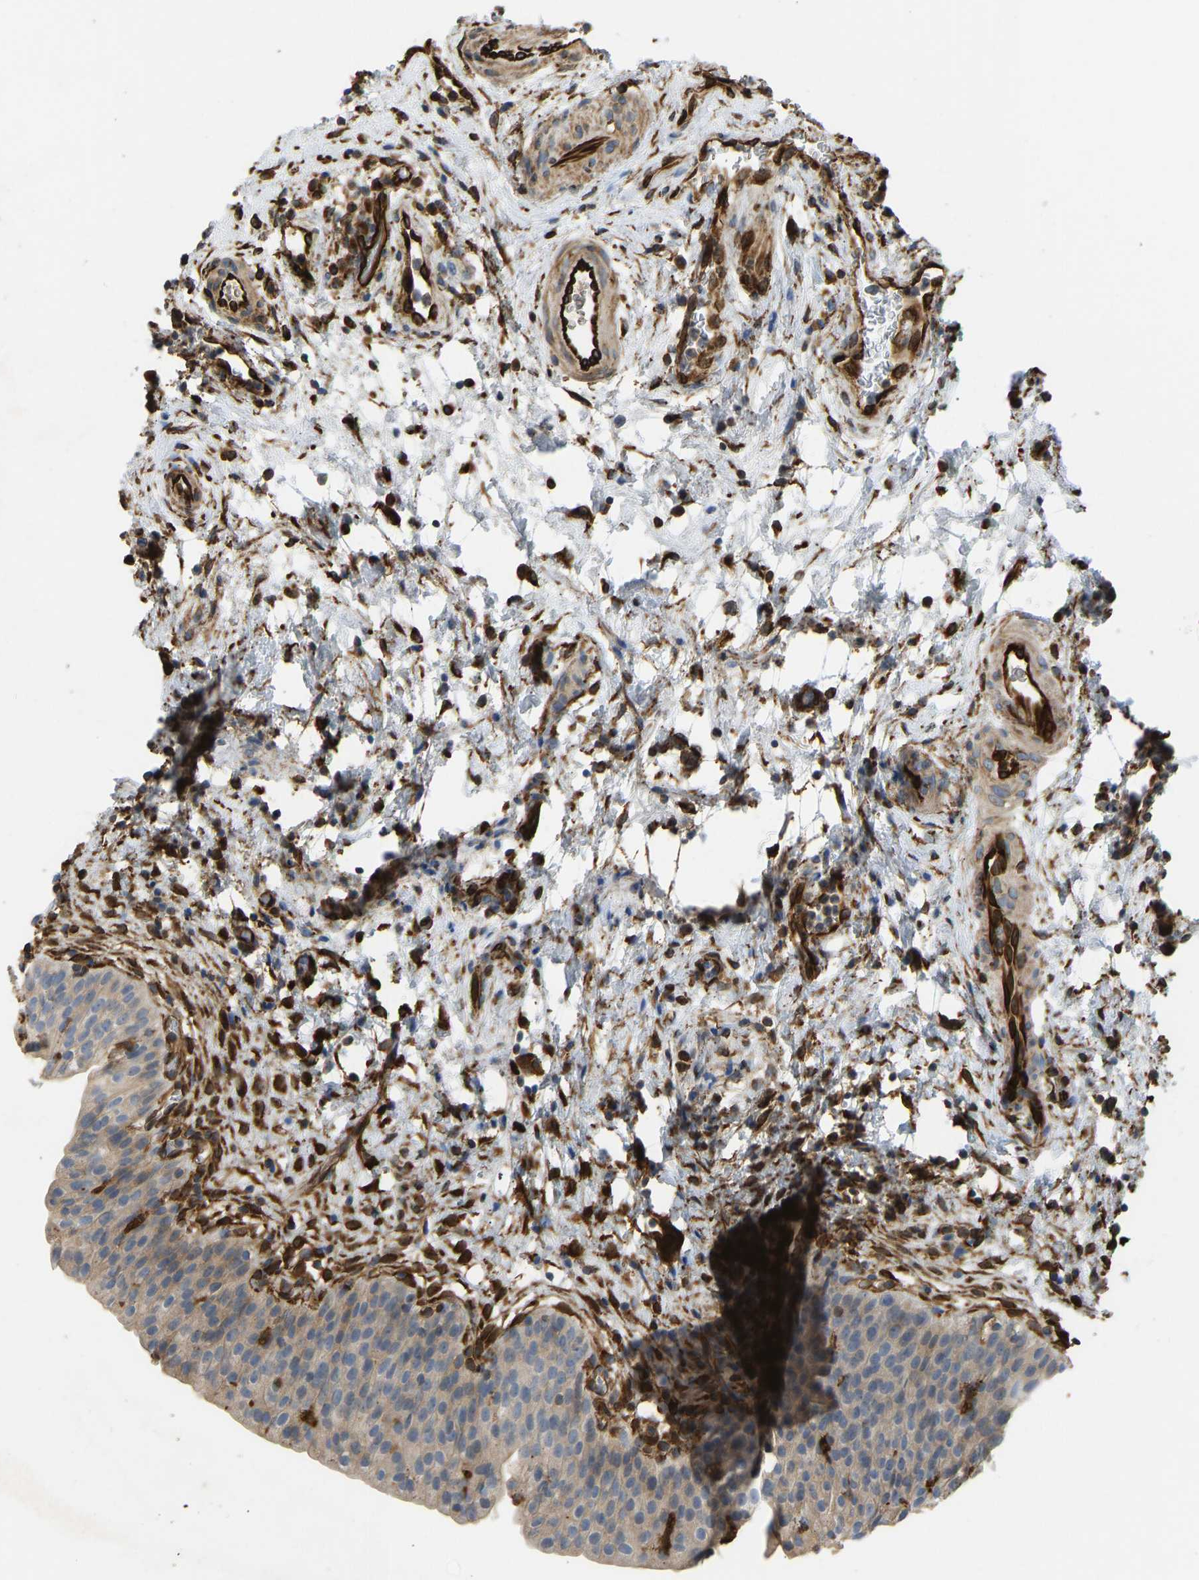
{"staining": {"intensity": "strong", "quantity": "<25%", "location": "cytoplasmic/membranous"}, "tissue": "urinary bladder", "cell_type": "Urothelial cells", "image_type": "normal", "snomed": [{"axis": "morphology", "description": "Normal tissue, NOS"}, {"axis": "topography", "description": "Urinary bladder"}], "caption": "Immunohistochemistry histopathology image of benign human urinary bladder stained for a protein (brown), which demonstrates medium levels of strong cytoplasmic/membranous positivity in about <25% of urothelial cells.", "gene": "BEX3", "patient": {"sex": "male", "age": 37}}